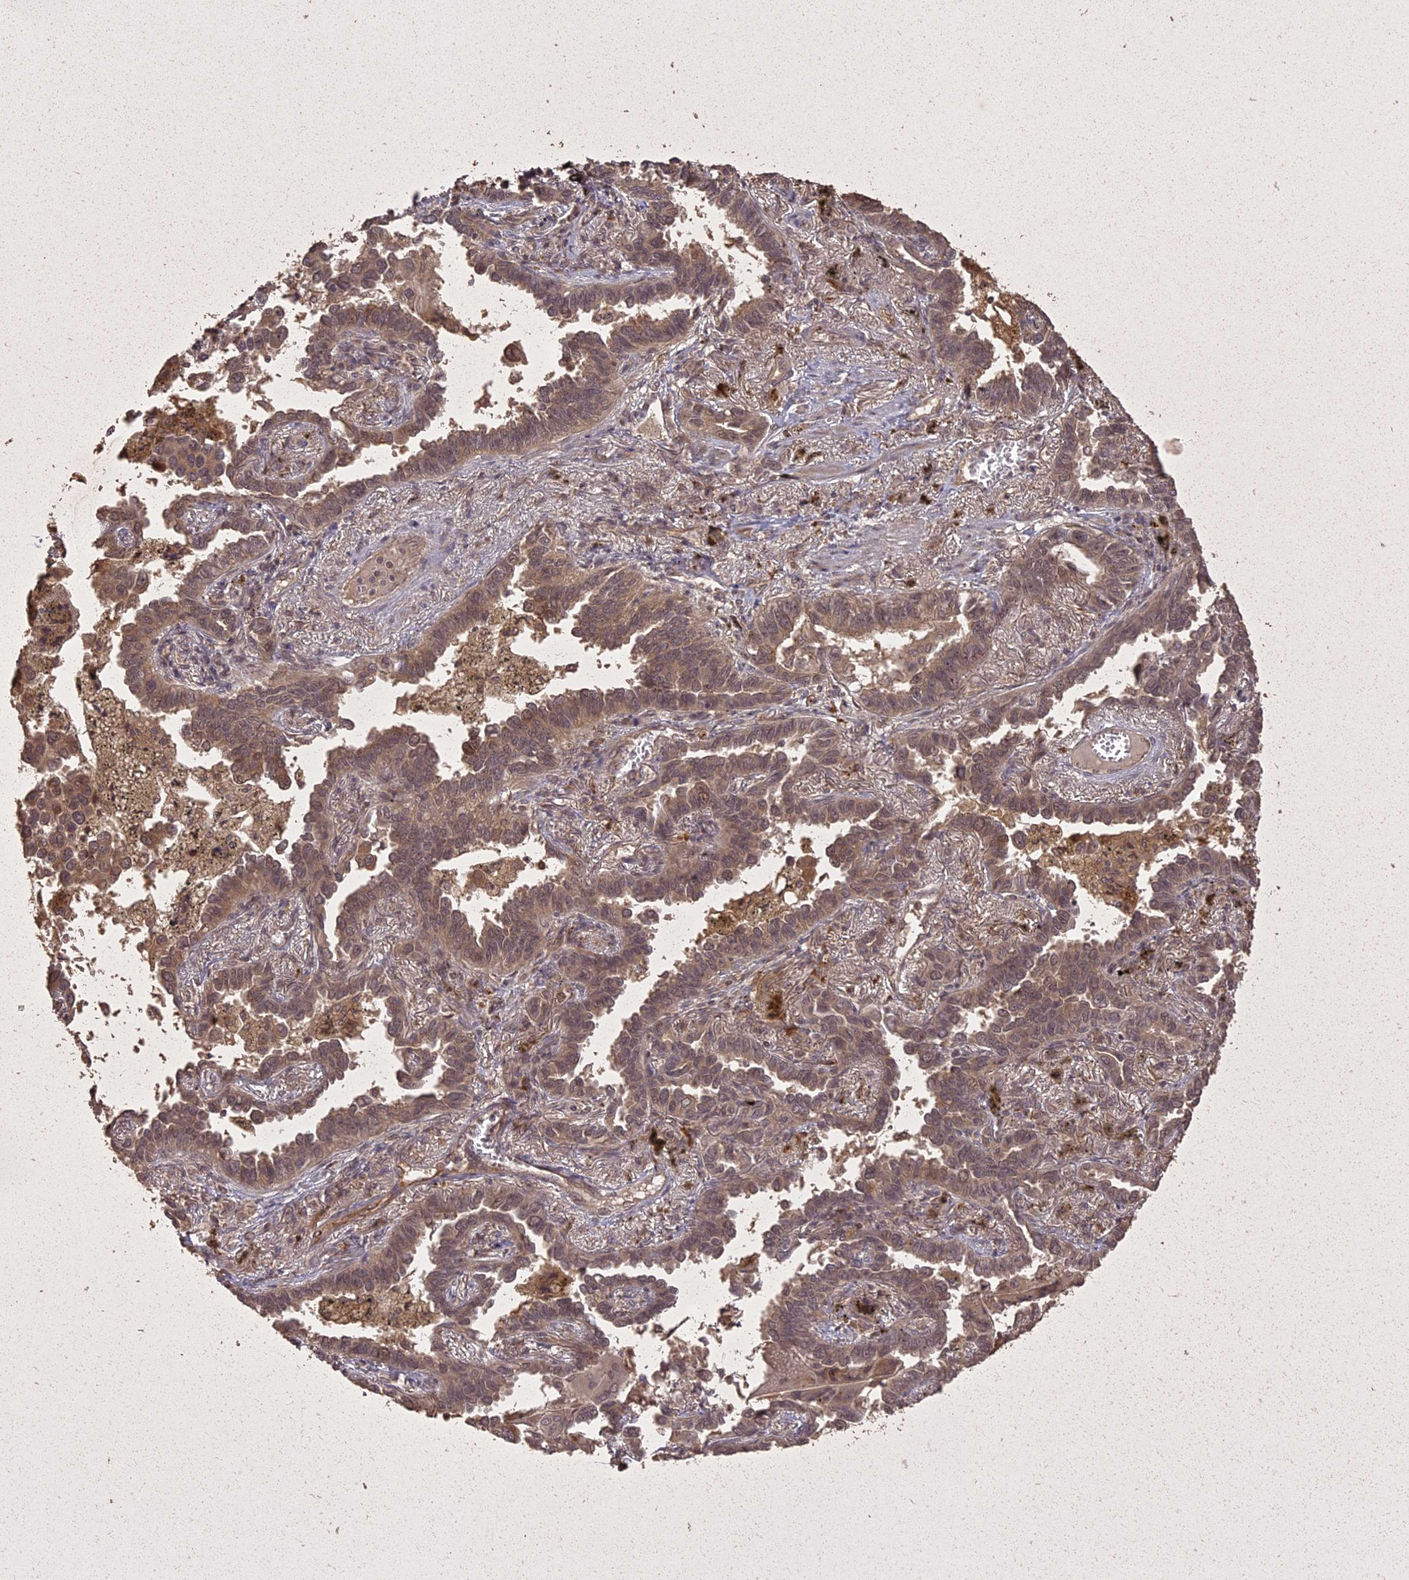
{"staining": {"intensity": "moderate", "quantity": ">75%", "location": "cytoplasmic/membranous,nuclear"}, "tissue": "lung cancer", "cell_type": "Tumor cells", "image_type": "cancer", "snomed": [{"axis": "morphology", "description": "Adenocarcinoma, NOS"}, {"axis": "topography", "description": "Lung"}], "caption": "High-power microscopy captured an immunohistochemistry histopathology image of lung cancer, revealing moderate cytoplasmic/membranous and nuclear expression in approximately >75% of tumor cells. The staining was performed using DAB, with brown indicating positive protein expression. Nuclei are stained blue with hematoxylin.", "gene": "LIN37", "patient": {"sex": "male", "age": 67}}